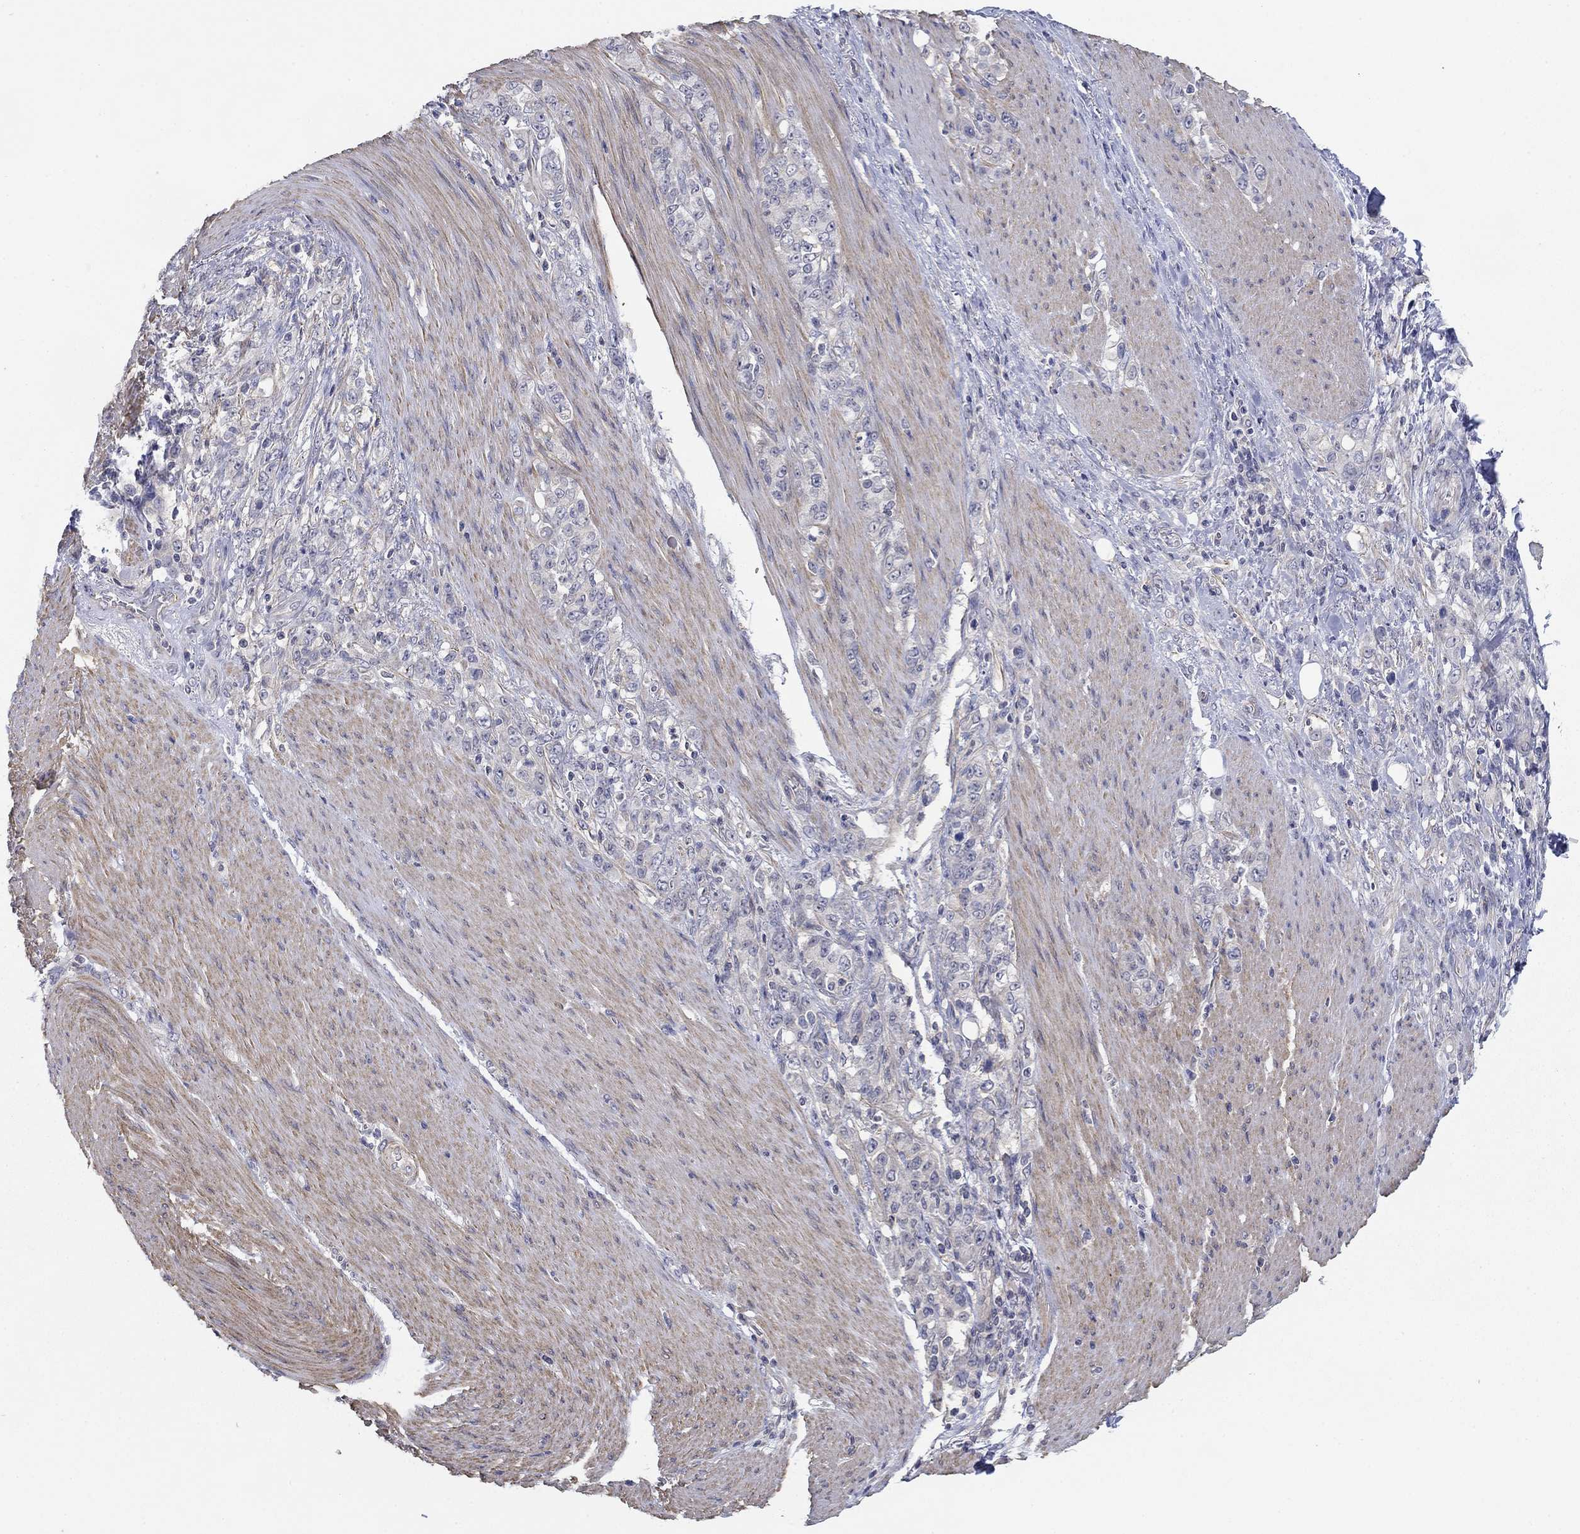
{"staining": {"intensity": "negative", "quantity": "none", "location": "none"}, "tissue": "stomach cancer", "cell_type": "Tumor cells", "image_type": "cancer", "snomed": [{"axis": "morphology", "description": "Adenocarcinoma, NOS"}, {"axis": "topography", "description": "Stomach"}], "caption": "Stomach adenocarcinoma was stained to show a protein in brown. There is no significant staining in tumor cells.", "gene": "GRK7", "patient": {"sex": "female", "age": 79}}